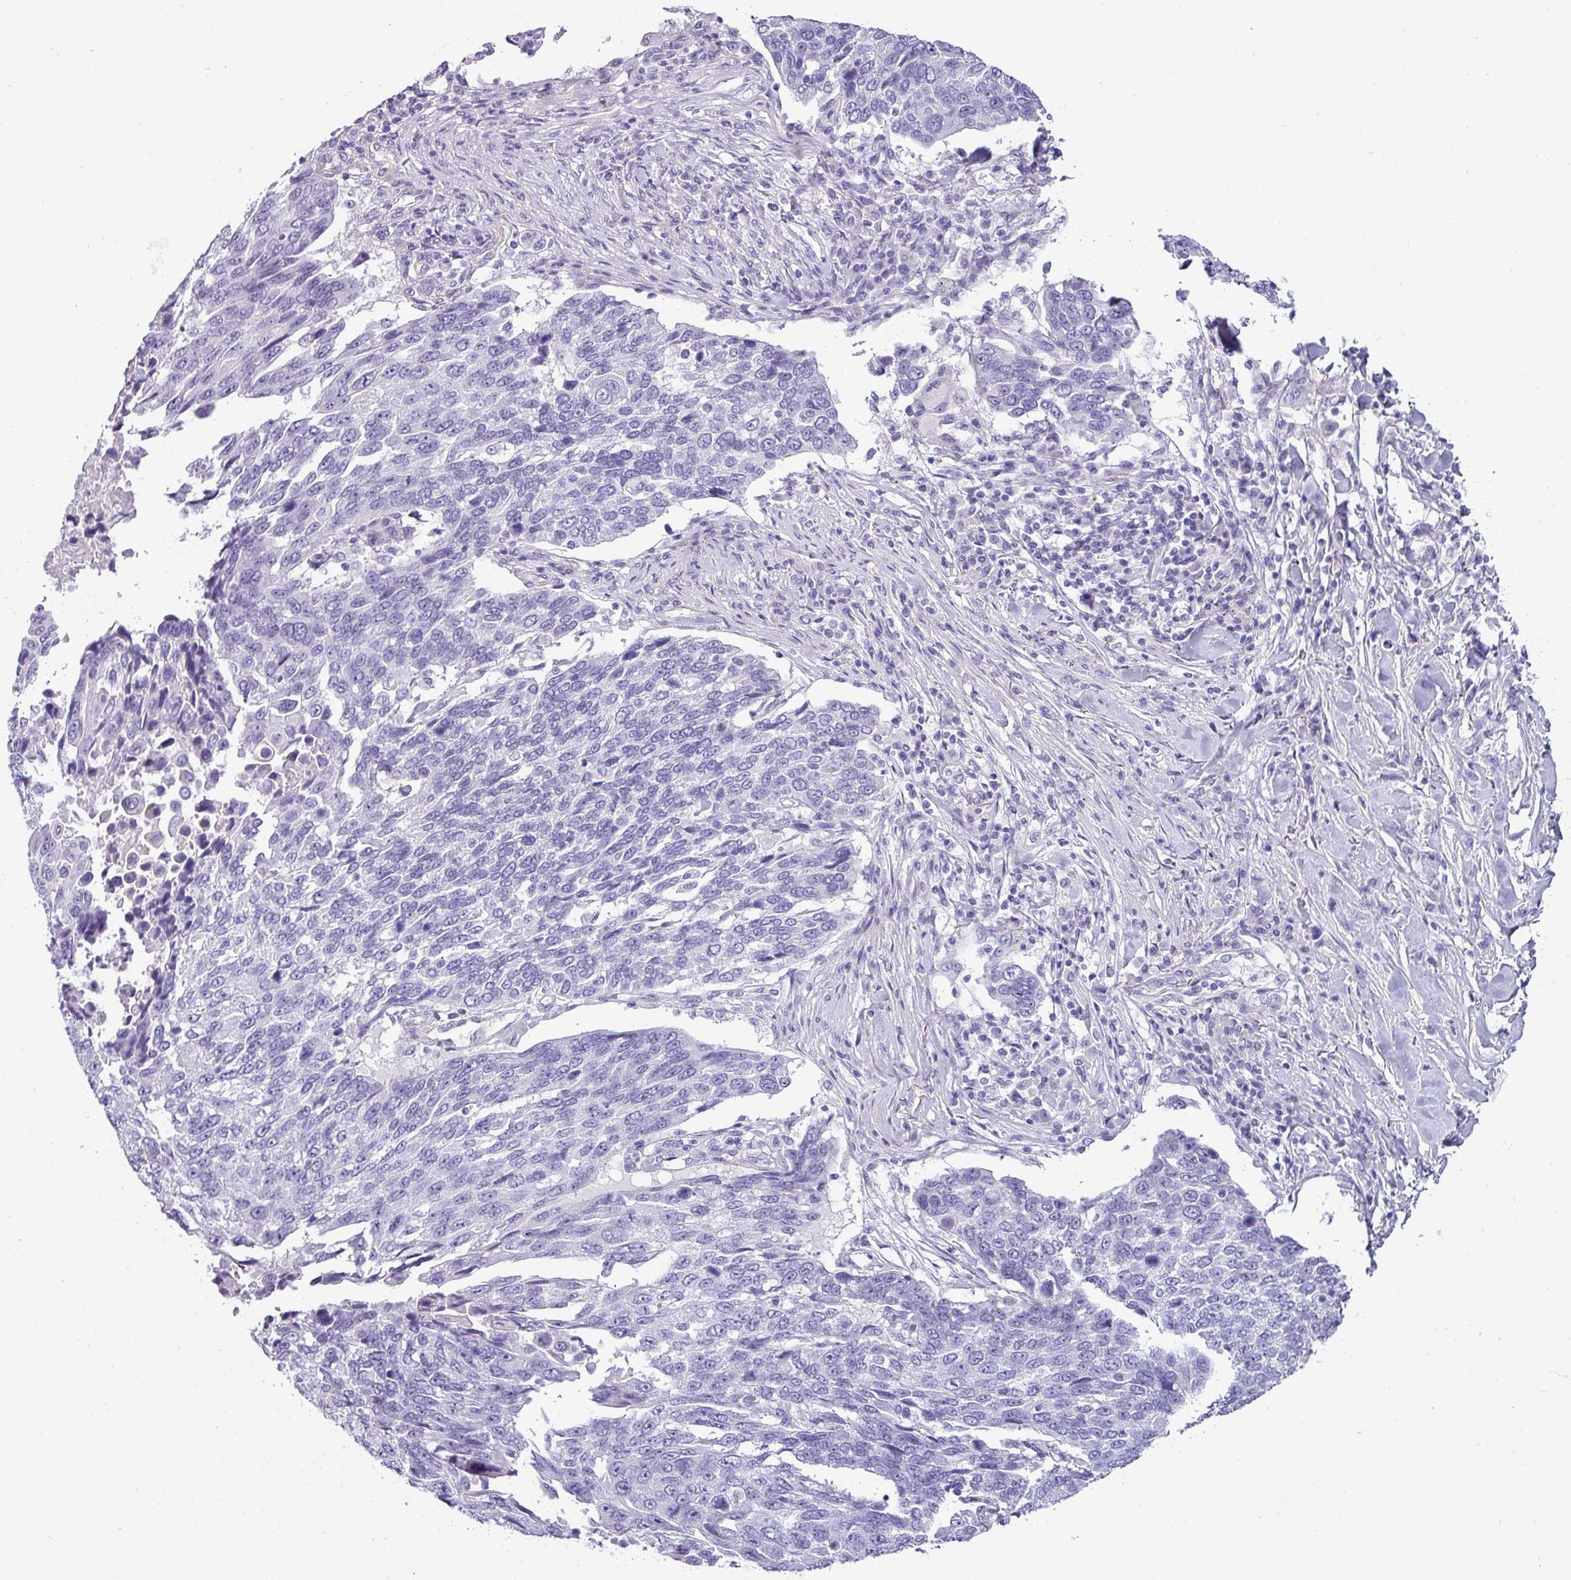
{"staining": {"intensity": "negative", "quantity": "none", "location": "none"}, "tissue": "lung cancer", "cell_type": "Tumor cells", "image_type": "cancer", "snomed": [{"axis": "morphology", "description": "Squamous cell carcinoma, NOS"}, {"axis": "topography", "description": "Lung"}], "caption": "DAB immunohistochemical staining of lung cancer demonstrates no significant expression in tumor cells.", "gene": "VCX2", "patient": {"sex": "male", "age": 66}}